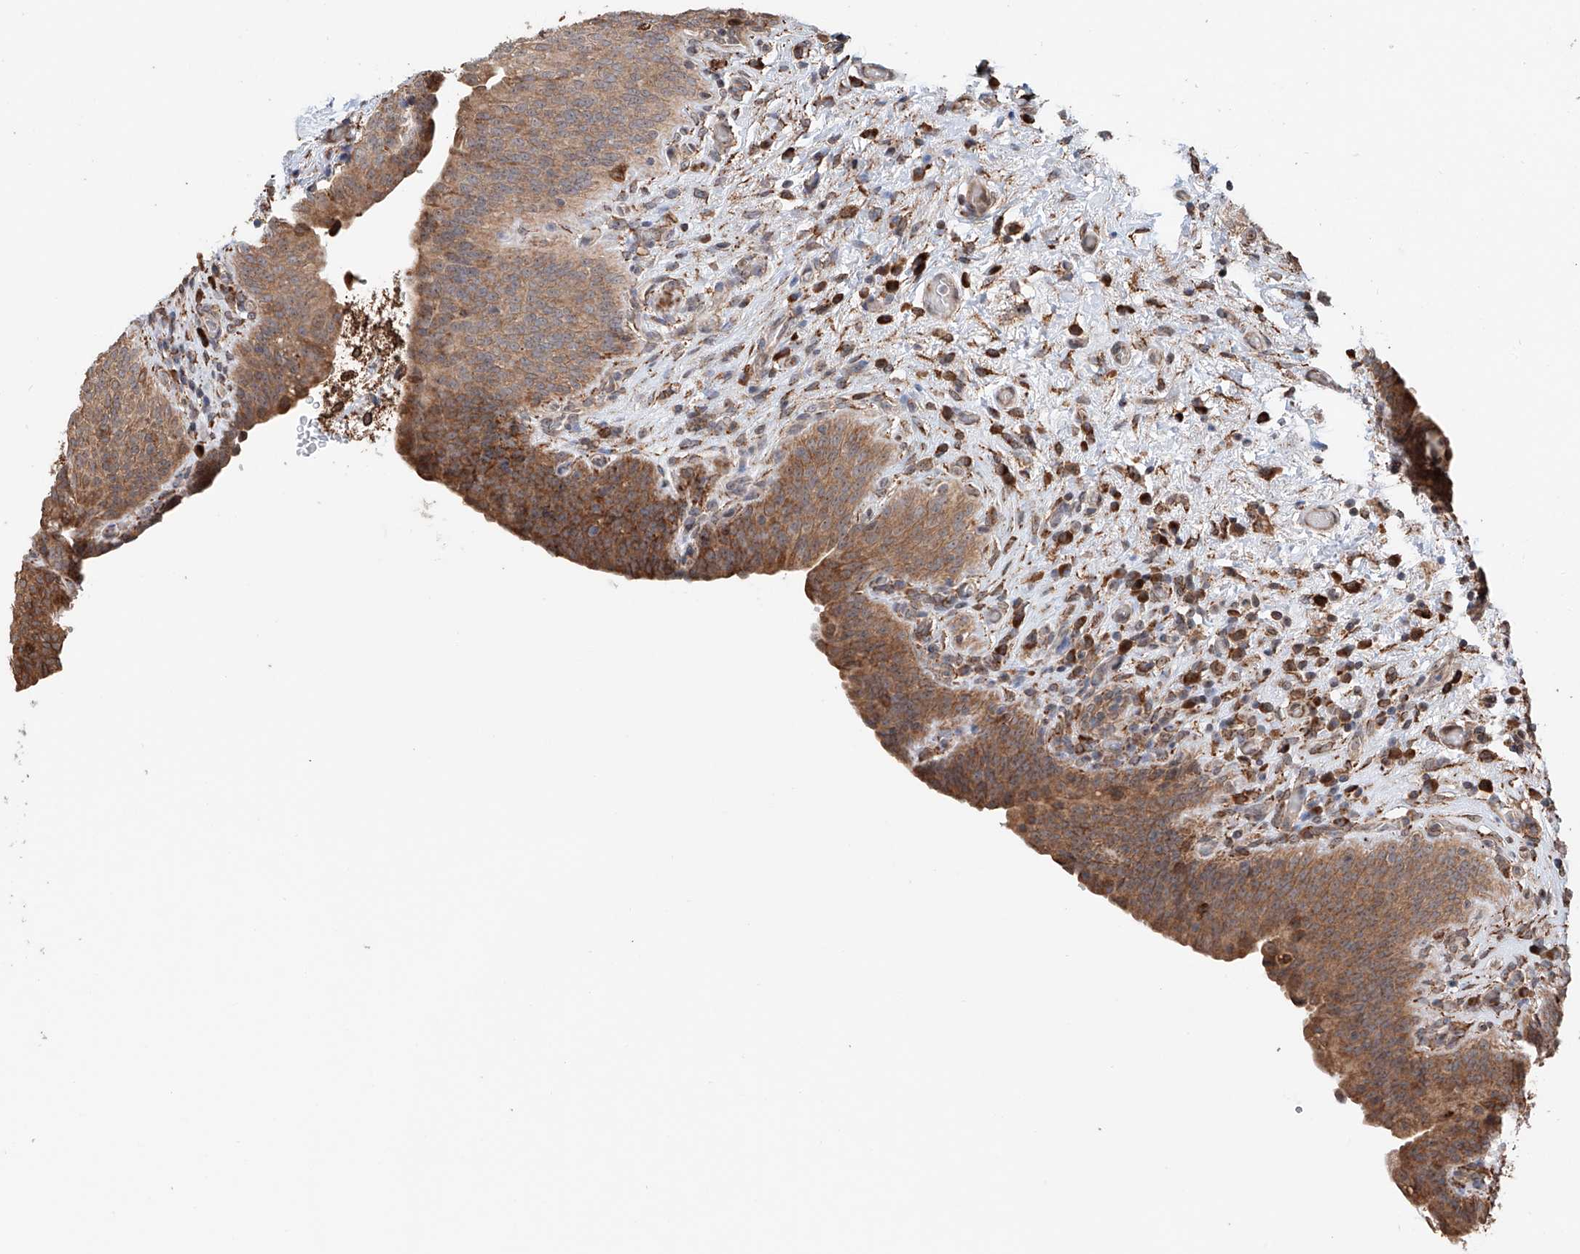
{"staining": {"intensity": "moderate", "quantity": ">75%", "location": "cytoplasmic/membranous,nuclear"}, "tissue": "urinary bladder", "cell_type": "Urothelial cells", "image_type": "normal", "snomed": [{"axis": "morphology", "description": "Normal tissue, NOS"}, {"axis": "topography", "description": "Urinary bladder"}], "caption": "Immunohistochemistry (DAB (3,3'-diaminobenzidine)) staining of normal human urinary bladder exhibits moderate cytoplasmic/membranous,nuclear protein expression in approximately >75% of urothelial cells.", "gene": "DNAH8", "patient": {"sex": "male", "age": 83}}